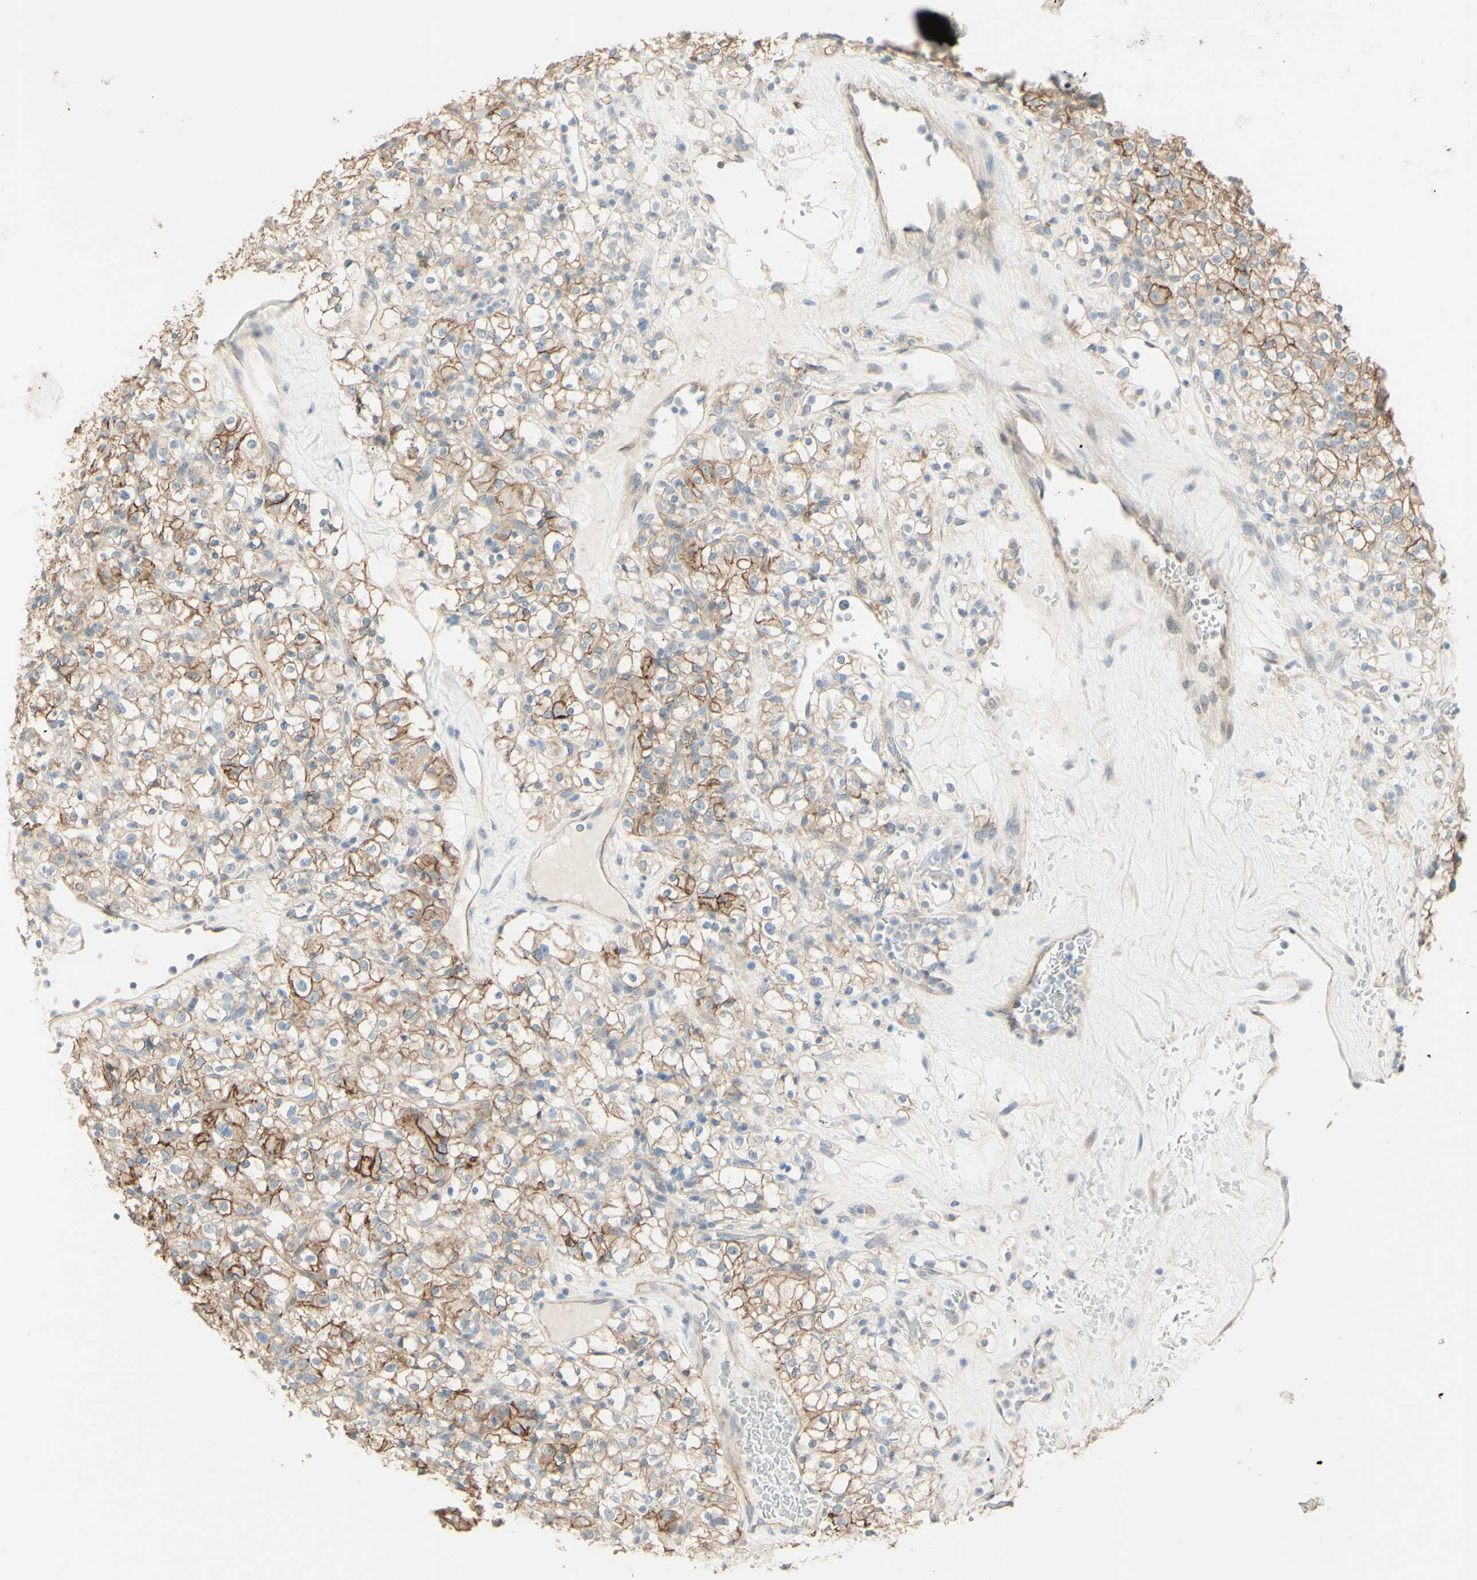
{"staining": {"intensity": "moderate", "quantity": "25%-75%", "location": "cytoplasmic/membranous"}, "tissue": "renal cancer", "cell_type": "Tumor cells", "image_type": "cancer", "snomed": [{"axis": "morphology", "description": "Normal tissue, NOS"}, {"axis": "morphology", "description": "Adenocarcinoma, NOS"}, {"axis": "topography", "description": "Kidney"}], "caption": "Protein expression analysis of adenocarcinoma (renal) reveals moderate cytoplasmic/membranous positivity in approximately 25%-75% of tumor cells.", "gene": "RNF149", "patient": {"sex": "female", "age": 72}}